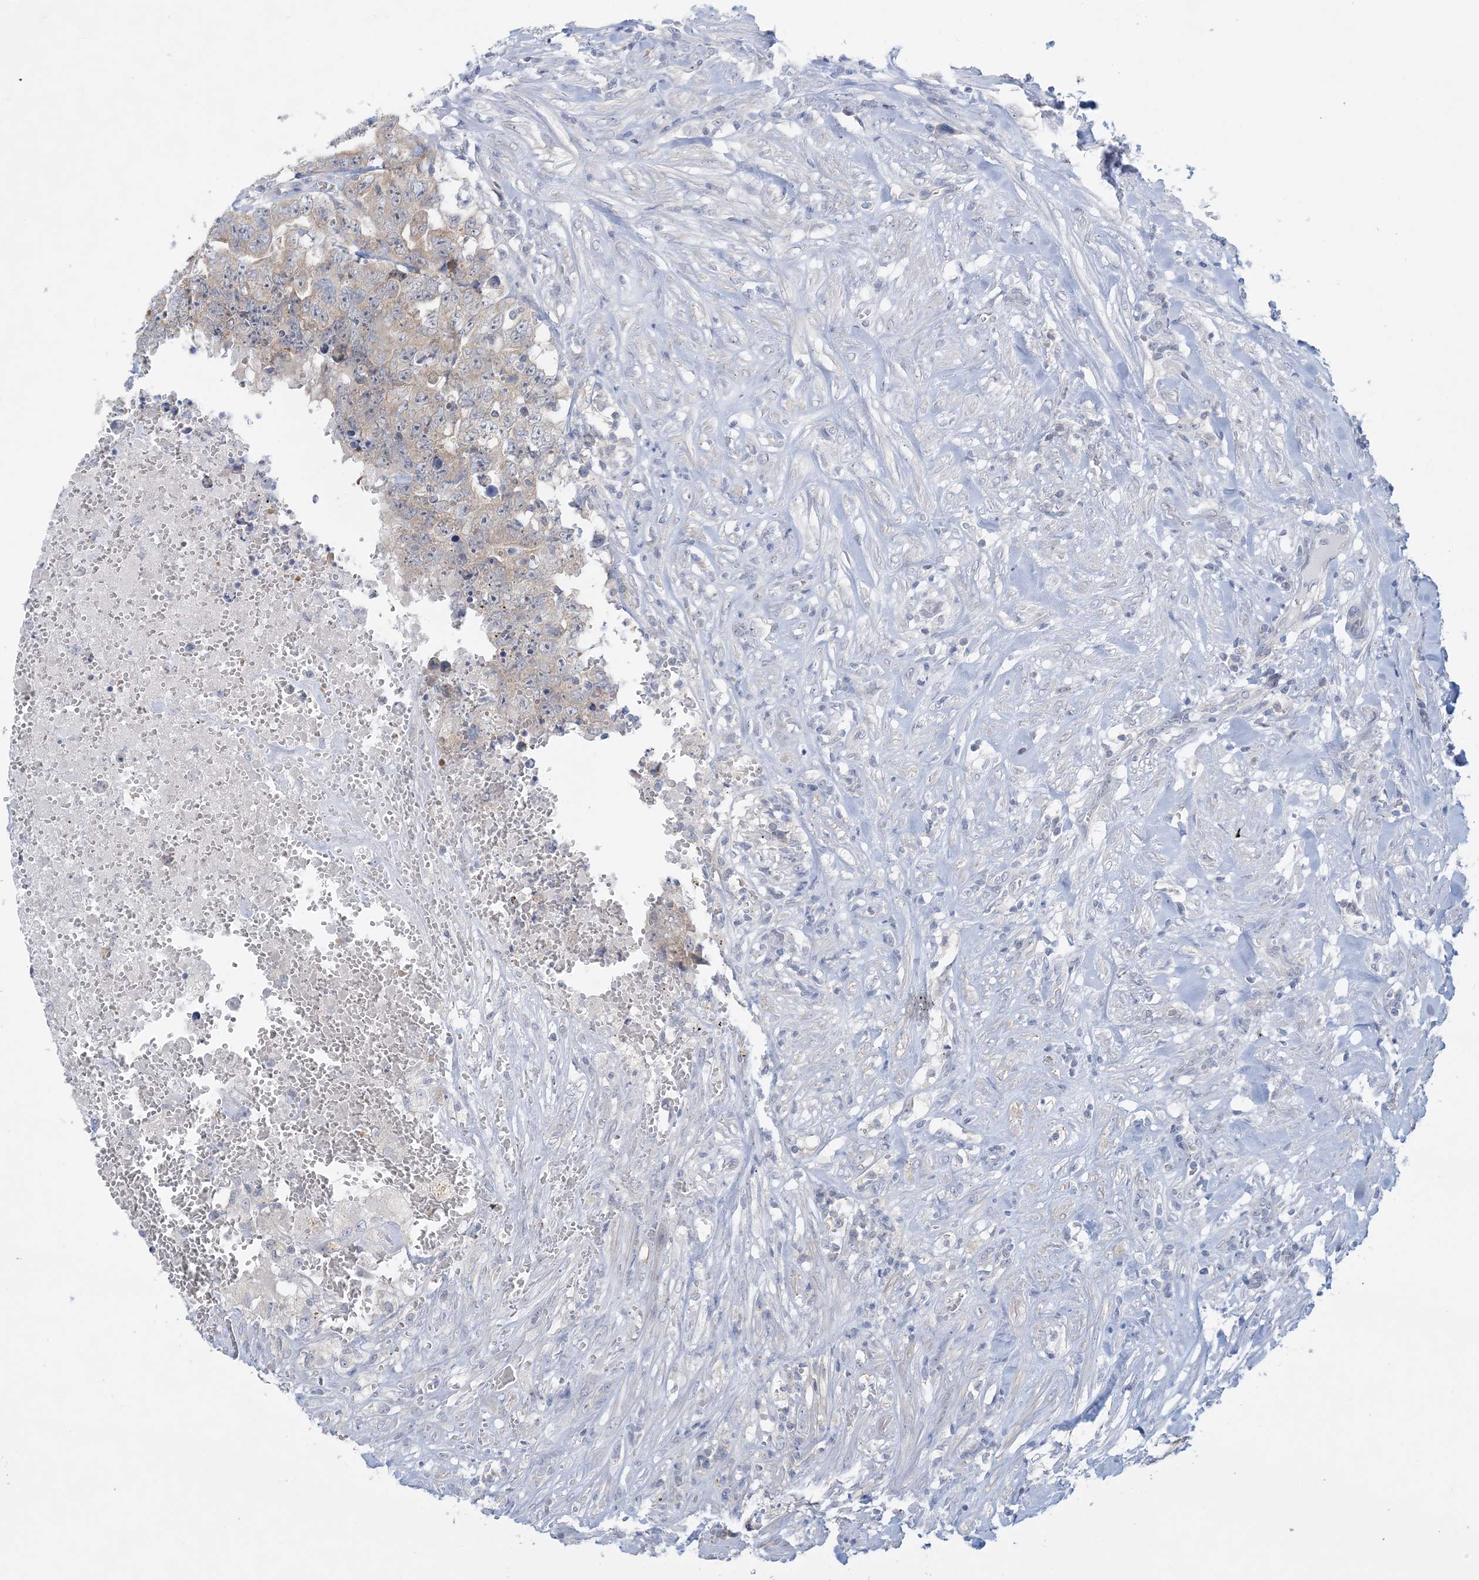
{"staining": {"intensity": "negative", "quantity": "none", "location": "none"}, "tissue": "testis cancer", "cell_type": "Tumor cells", "image_type": "cancer", "snomed": [{"axis": "morphology", "description": "Carcinoma, Embryonal, NOS"}, {"axis": "topography", "description": "Testis"}], "caption": "This is an IHC image of testis cancer. There is no expression in tumor cells.", "gene": "MRPS18A", "patient": {"sex": "male", "age": 26}}